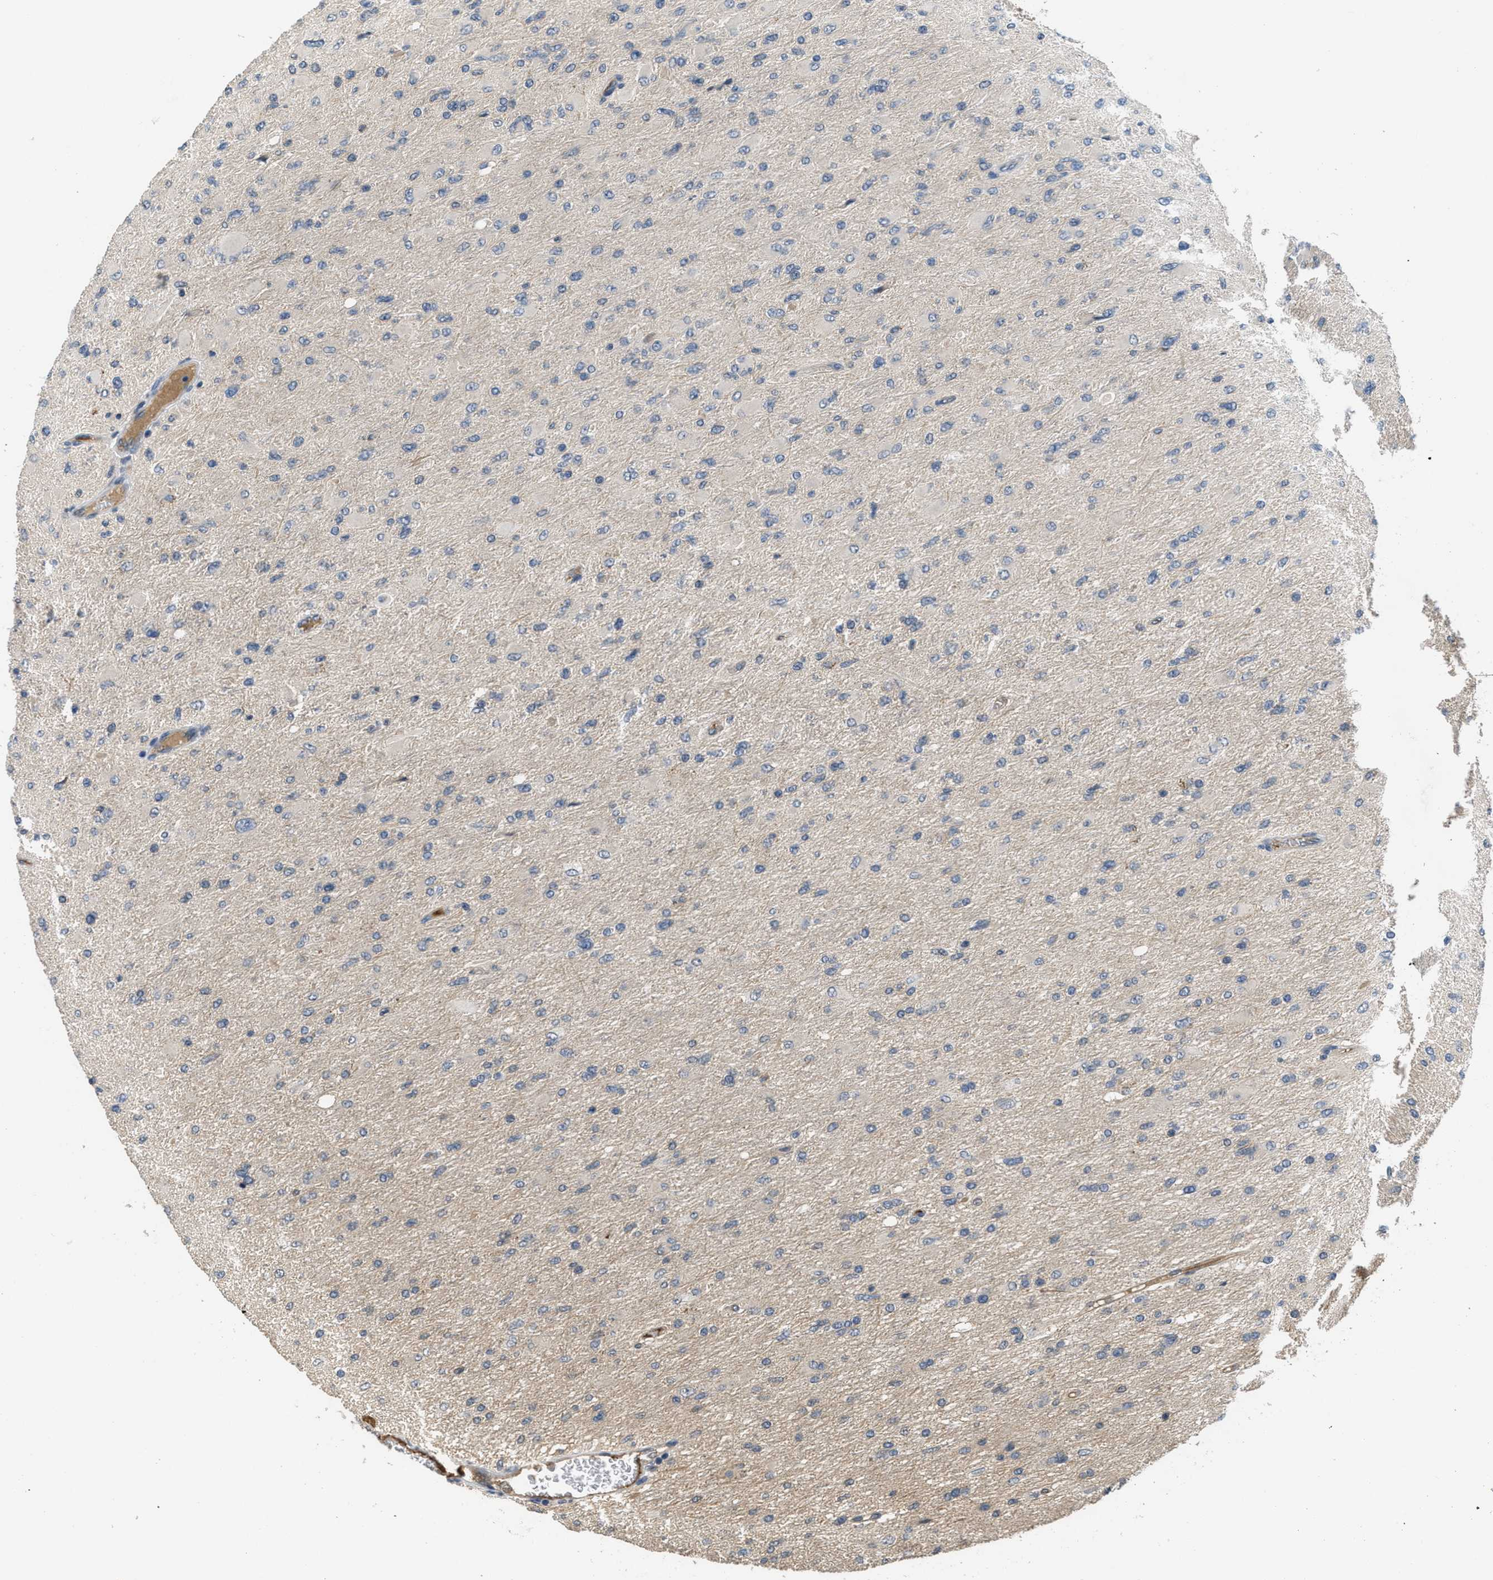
{"staining": {"intensity": "negative", "quantity": "none", "location": "none"}, "tissue": "glioma", "cell_type": "Tumor cells", "image_type": "cancer", "snomed": [{"axis": "morphology", "description": "Glioma, malignant, High grade"}, {"axis": "topography", "description": "Cerebral cortex"}], "caption": "Malignant high-grade glioma stained for a protein using immunohistochemistry demonstrates no staining tumor cells.", "gene": "ANGPT1", "patient": {"sex": "female", "age": 36}}